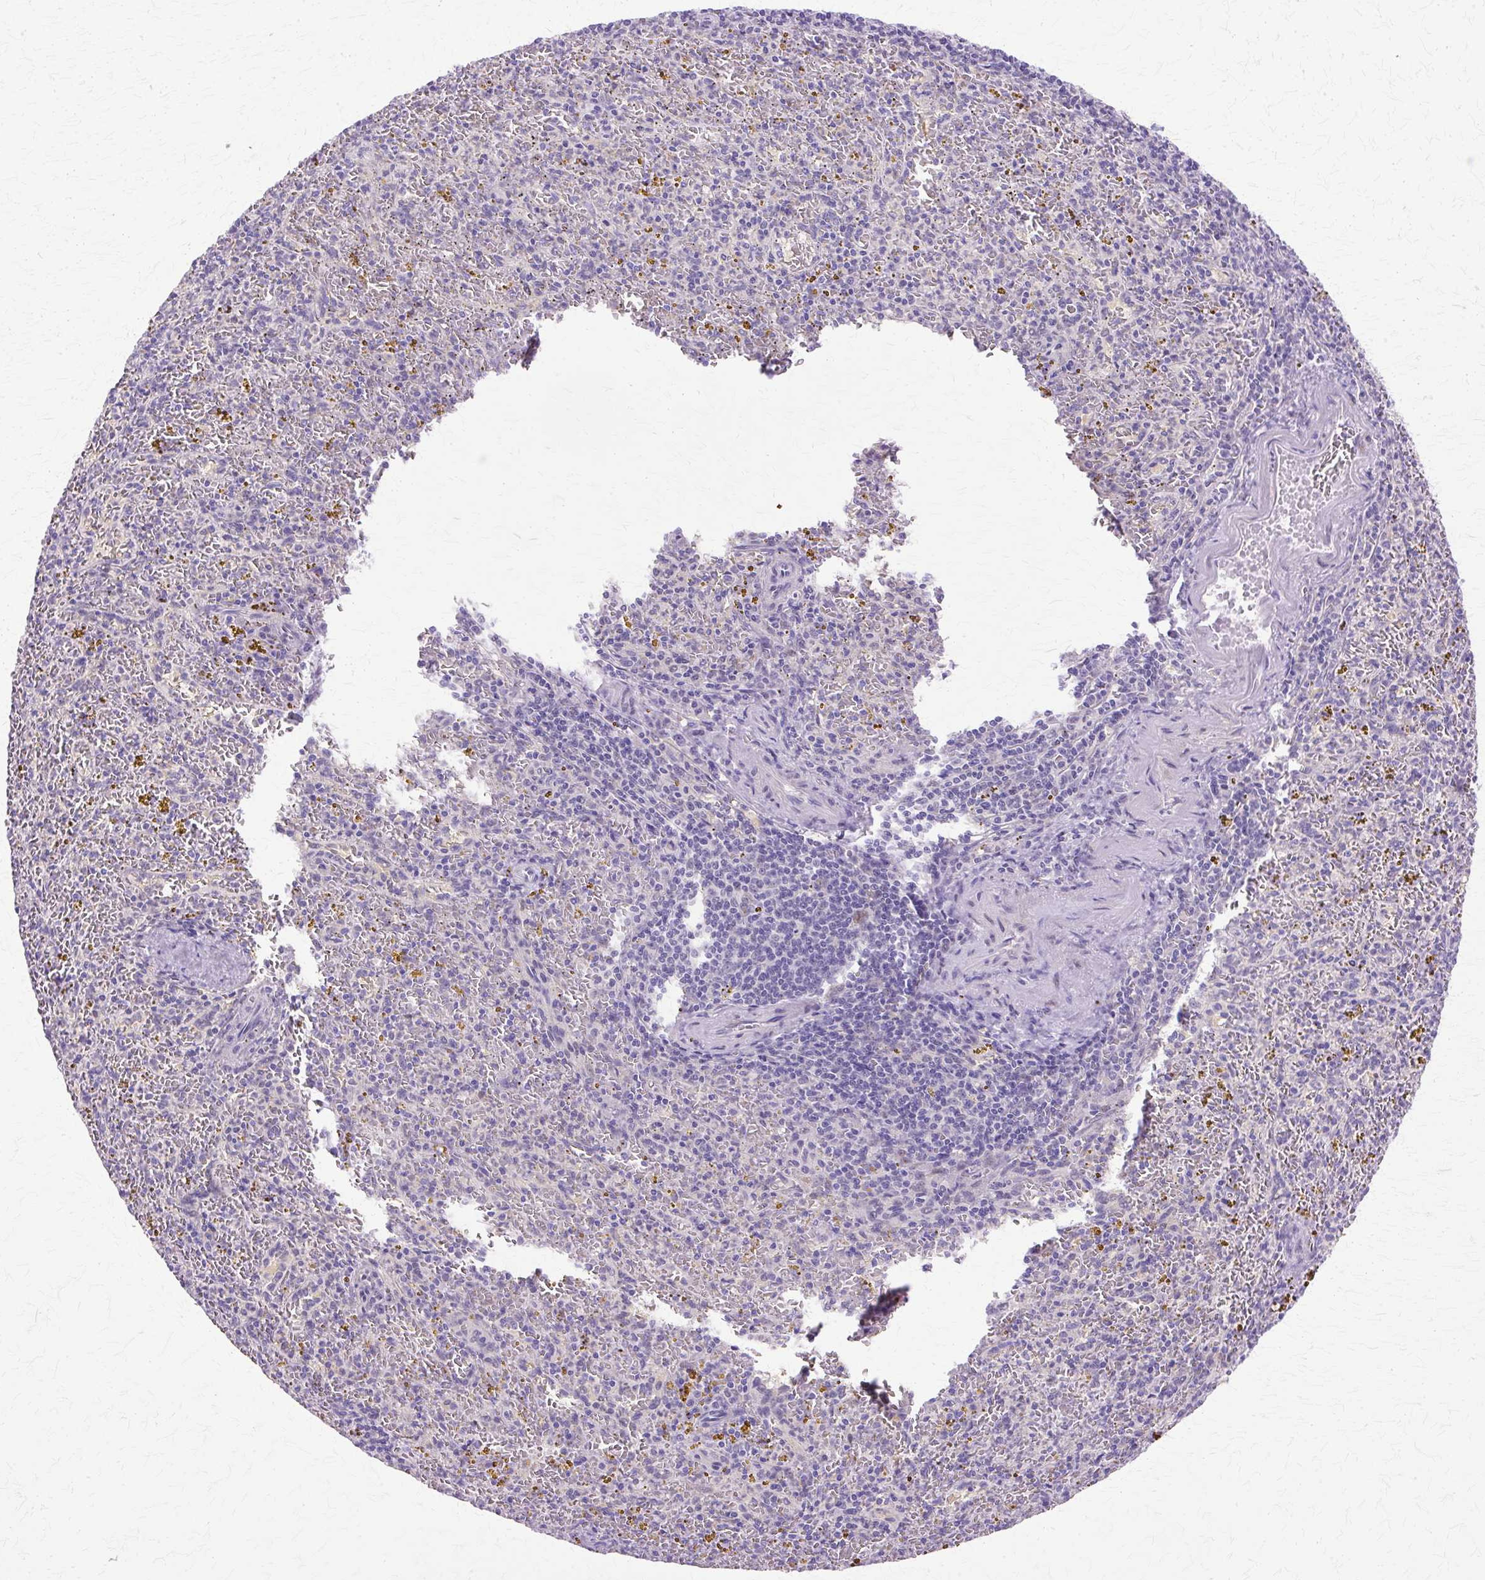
{"staining": {"intensity": "negative", "quantity": "none", "location": "none"}, "tissue": "spleen", "cell_type": "Cells in red pulp", "image_type": "normal", "snomed": [{"axis": "morphology", "description": "Normal tissue, NOS"}, {"axis": "topography", "description": "Spleen"}], "caption": "This histopathology image is of benign spleen stained with immunohistochemistry to label a protein in brown with the nuclei are counter-stained blue. There is no staining in cells in red pulp.", "gene": "HSPA1A", "patient": {"sex": "male", "age": 57}}